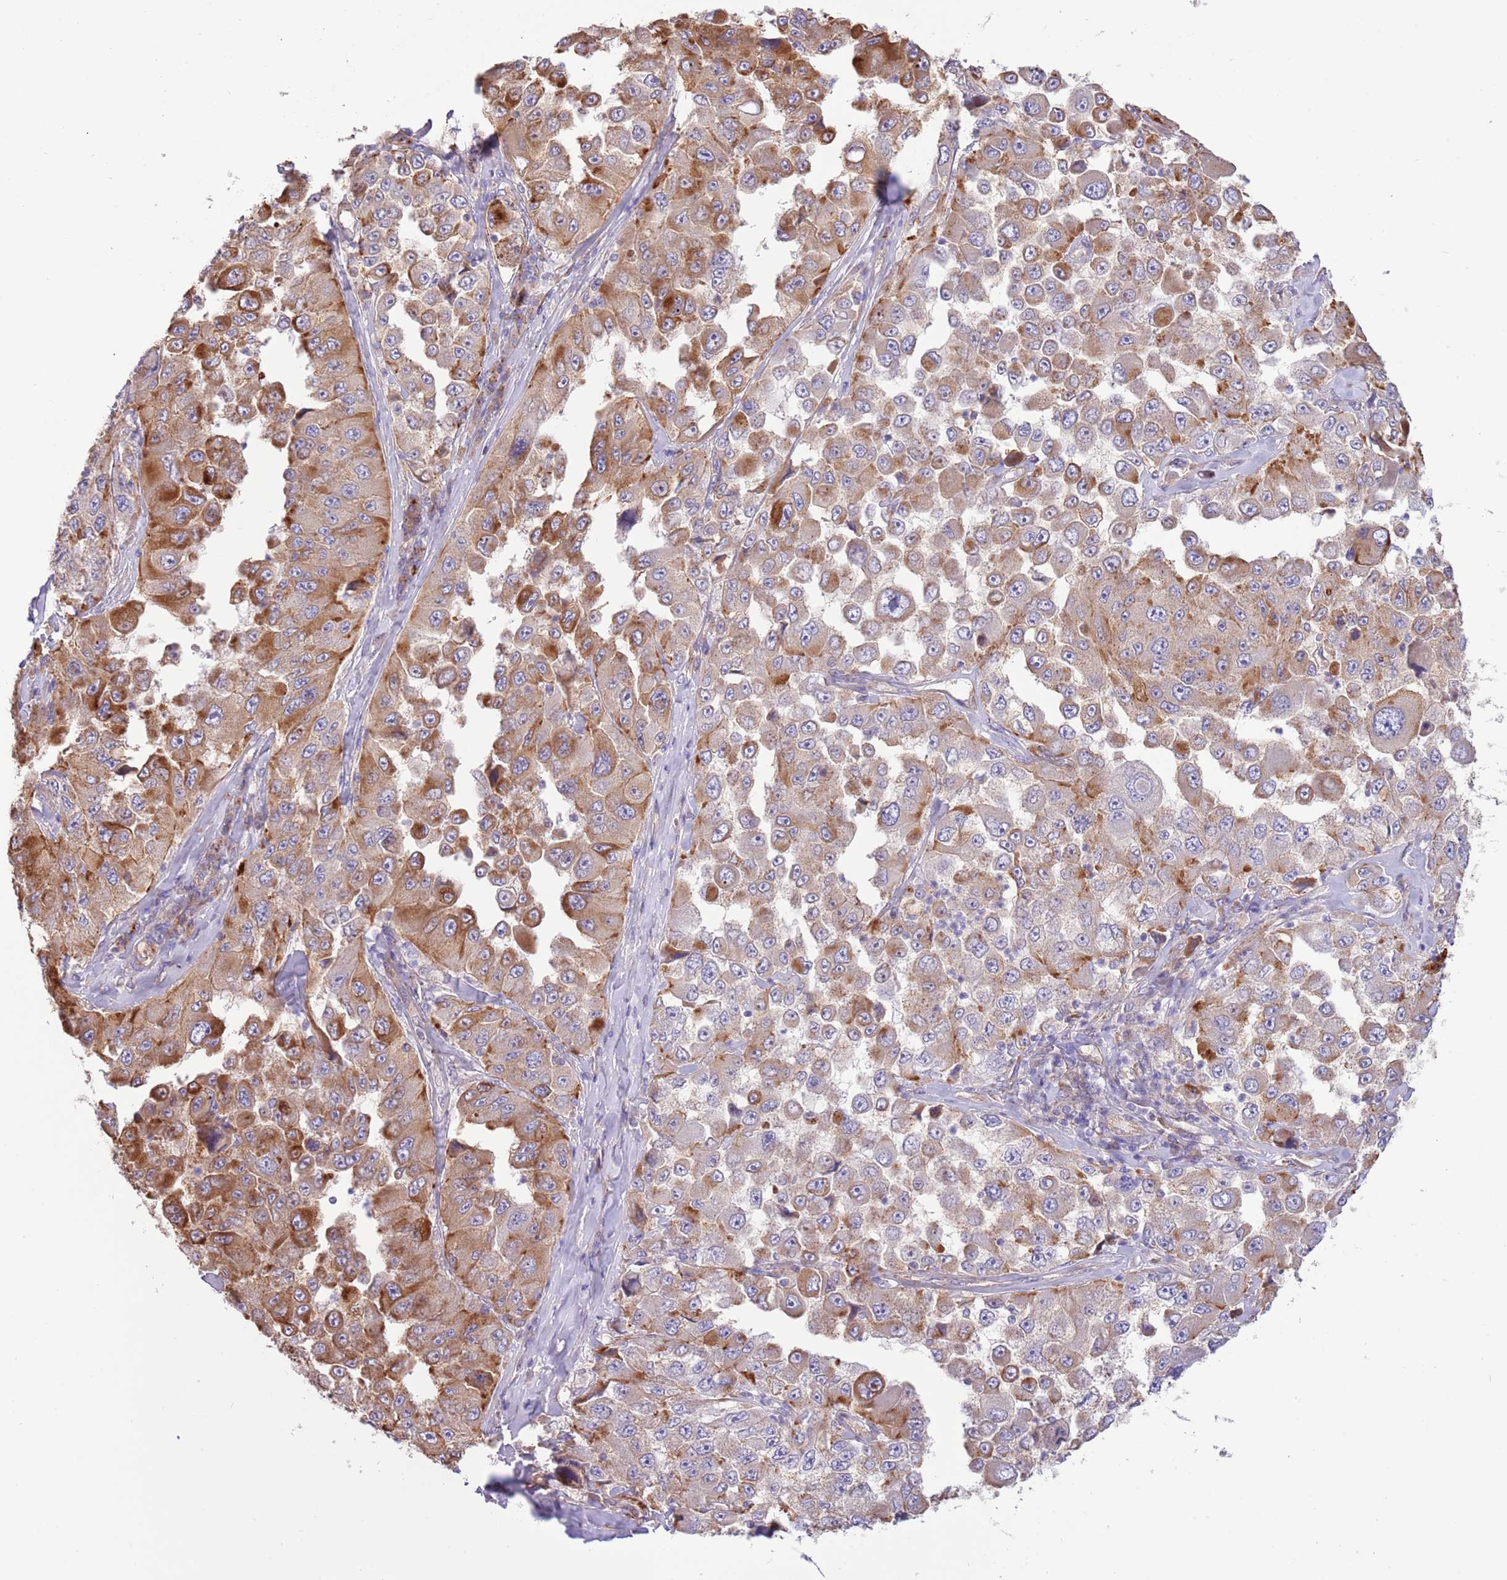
{"staining": {"intensity": "moderate", "quantity": ">75%", "location": "cytoplasmic/membranous"}, "tissue": "melanoma", "cell_type": "Tumor cells", "image_type": "cancer", "snomed": [{"axis": "morphology", "description": "Malignant melanoma, Metastatic site"}, {"axis": "topography", "description": "Lymph node"}], "caption": "Immunohistochemistry of human malignant melanoma (metastatic site) demonstrates medium levels of moderate cytoplasmic/membranous positivity in approximately >75% of tumor cells.", "gene": "DOCK6", "patient": {"sex": "male", "age": 62}}